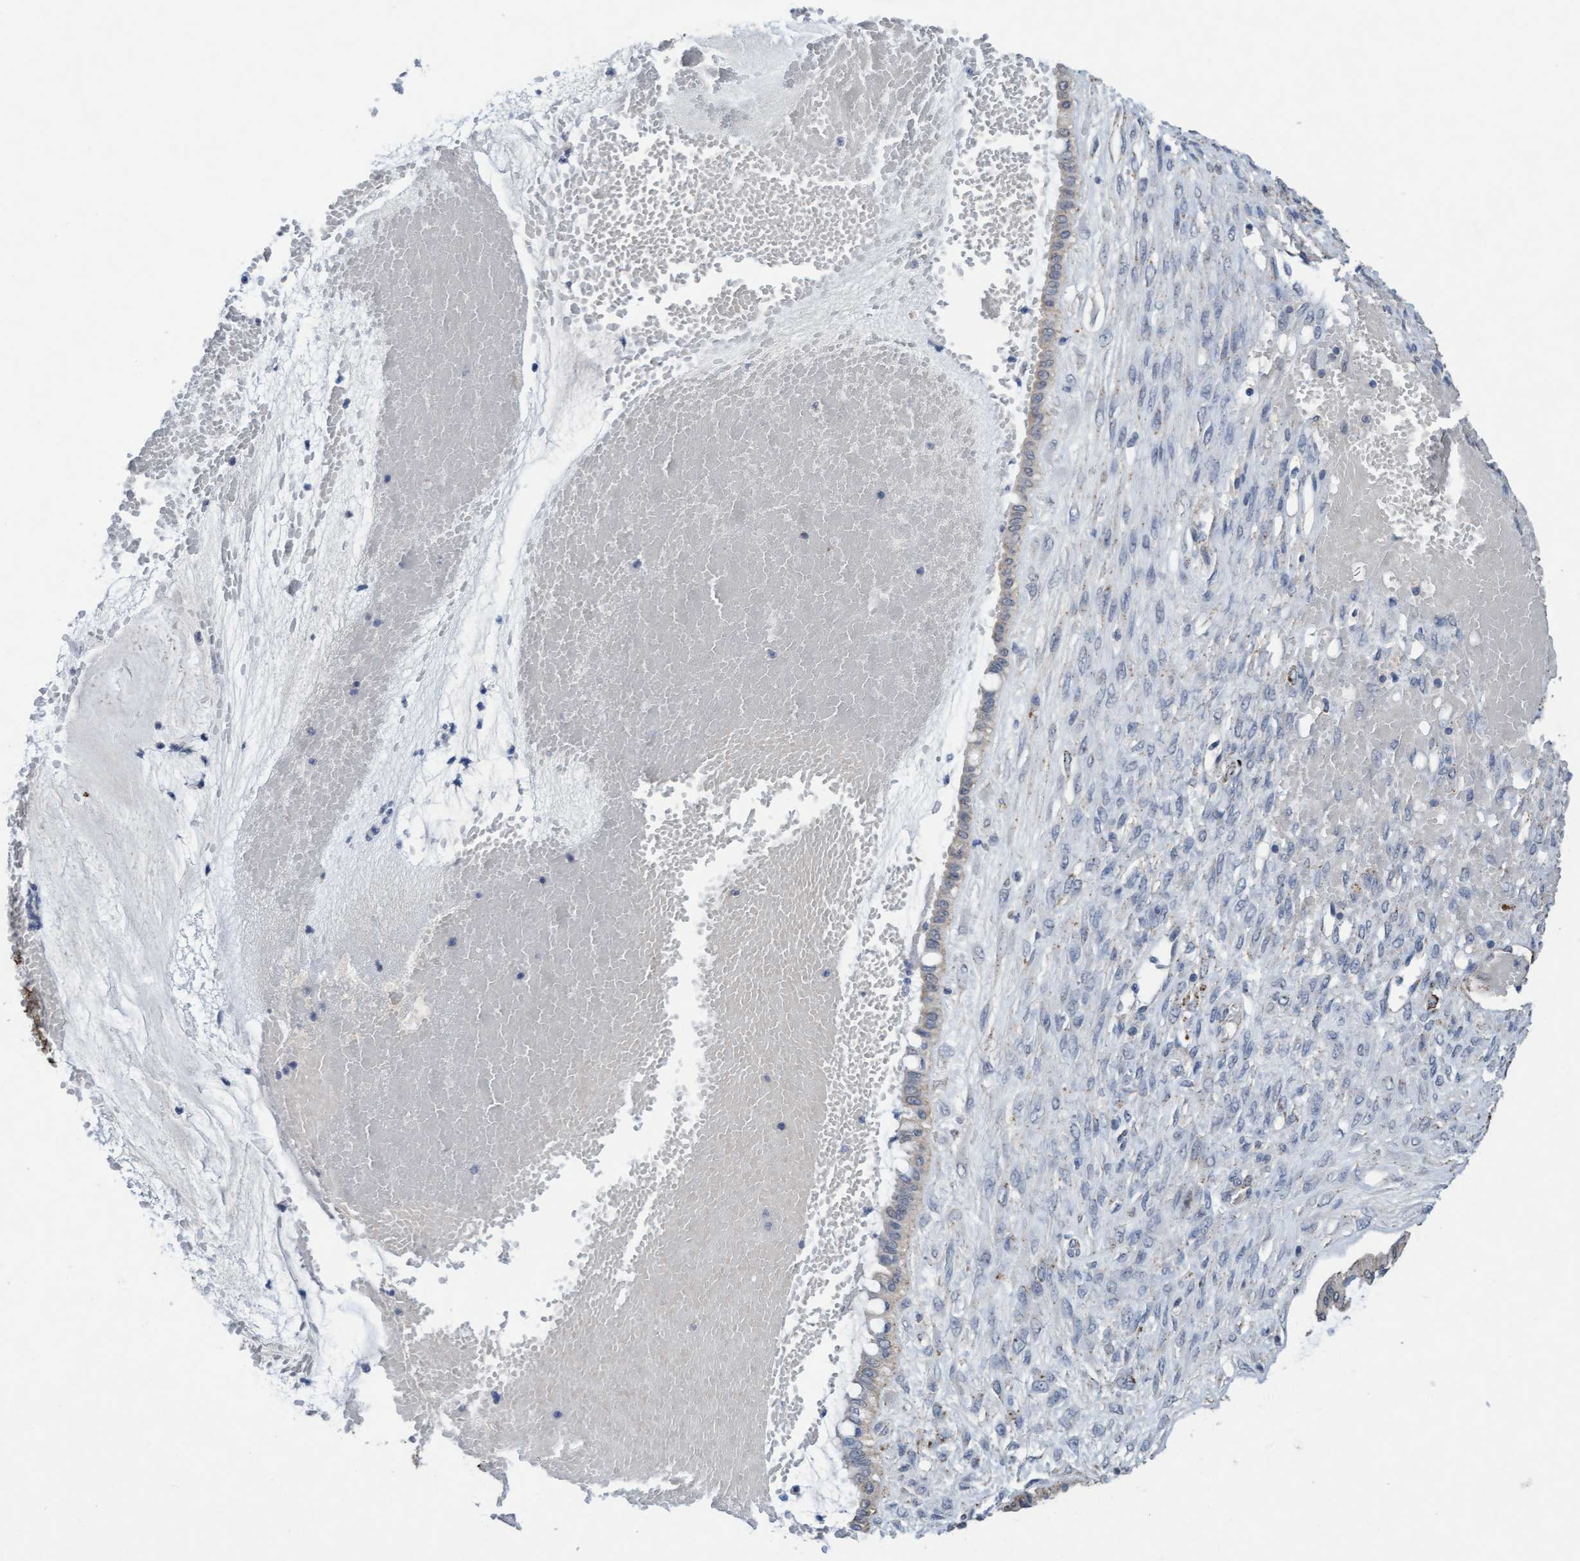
{"staining": {"intensity": "negative", "quantity": "none", "location": "none"}, "tissue": "ovarian cancer", "cell_type": "Tumor cells", "image_type": "cancer", "snomed": [{"axis": "morphology", "description": "Cystadenocarcinoma, mucinous, NOS"}, {"axis": "topography", "description": "Ovary"}], "caption": "Immunohistochemistry photomicrograph of neoplastic tissue: mucinous cystadenocarcinoma (ovarian) stained with DAB (3,3'-diaminobenzidine) displays no significant protein positivity in tumor cells.", "gene": "VSIG8", "patient": {"sex": "female", "age": 73}}